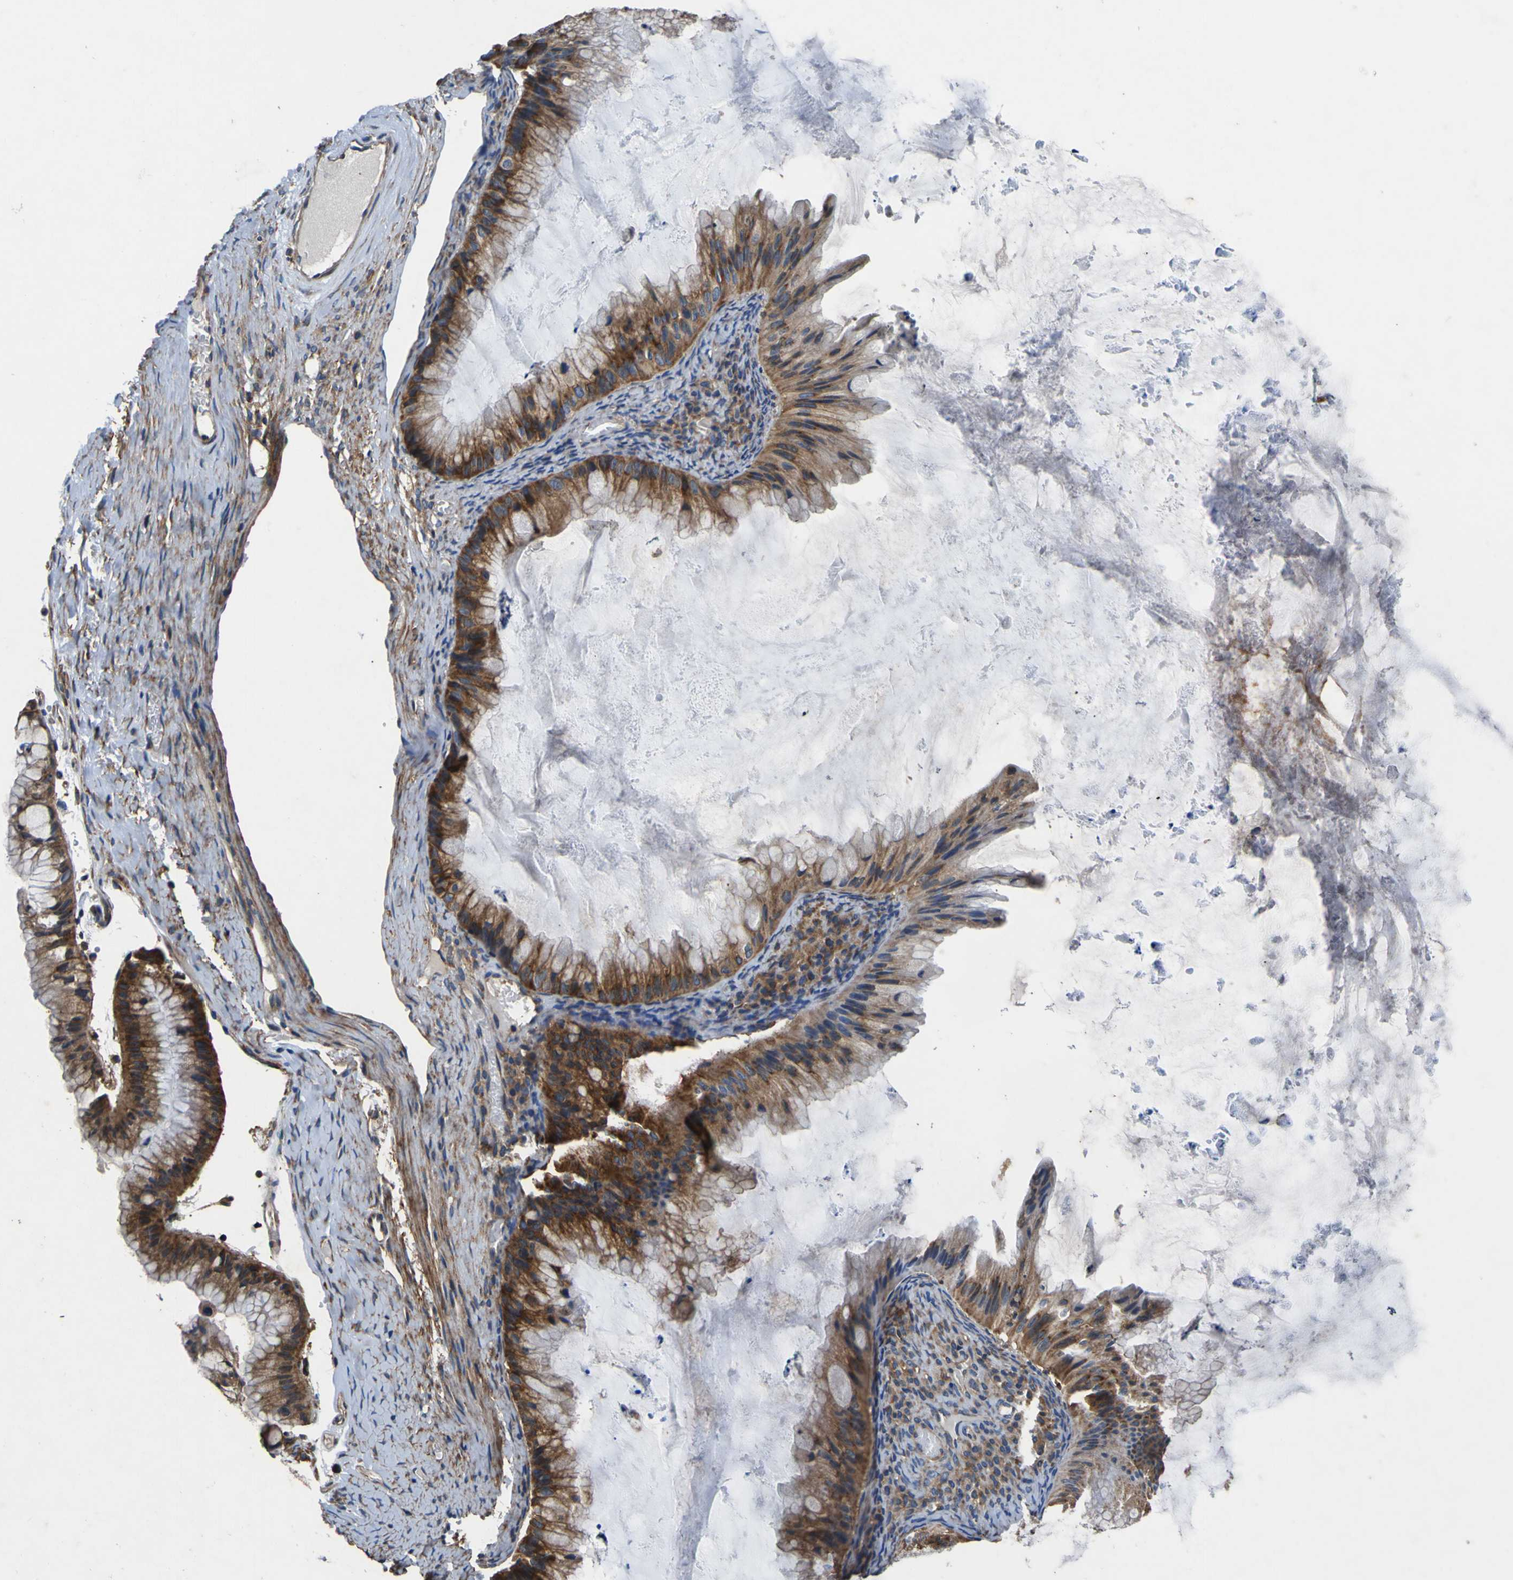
{"staining": {"intensity": "strong", "quantity": ">75%", "location": "cytoplasmic/membranous"}, "tissue": "ovarian cancer", "cell_type": "Tumor cells", "image_type": "cancer", "snomed": [{"axis": "morphology", "description": "Cystadenocarcinoma, mucinous, NOS"}, {"axis": "topography", "description": "Ovary"}], "caption": "Protein analysis of ovarian cancer (mucinous cystadenocarcinoma) tissue displays strong cytoplasmic/membranous staining in approximately >75% of tumor cells. Immunohistochemistry stains the protein of interest in brown and the nuclei are stained blue.", "gene": "CNR2", "patient": {"sex": "female", "age": 61}}